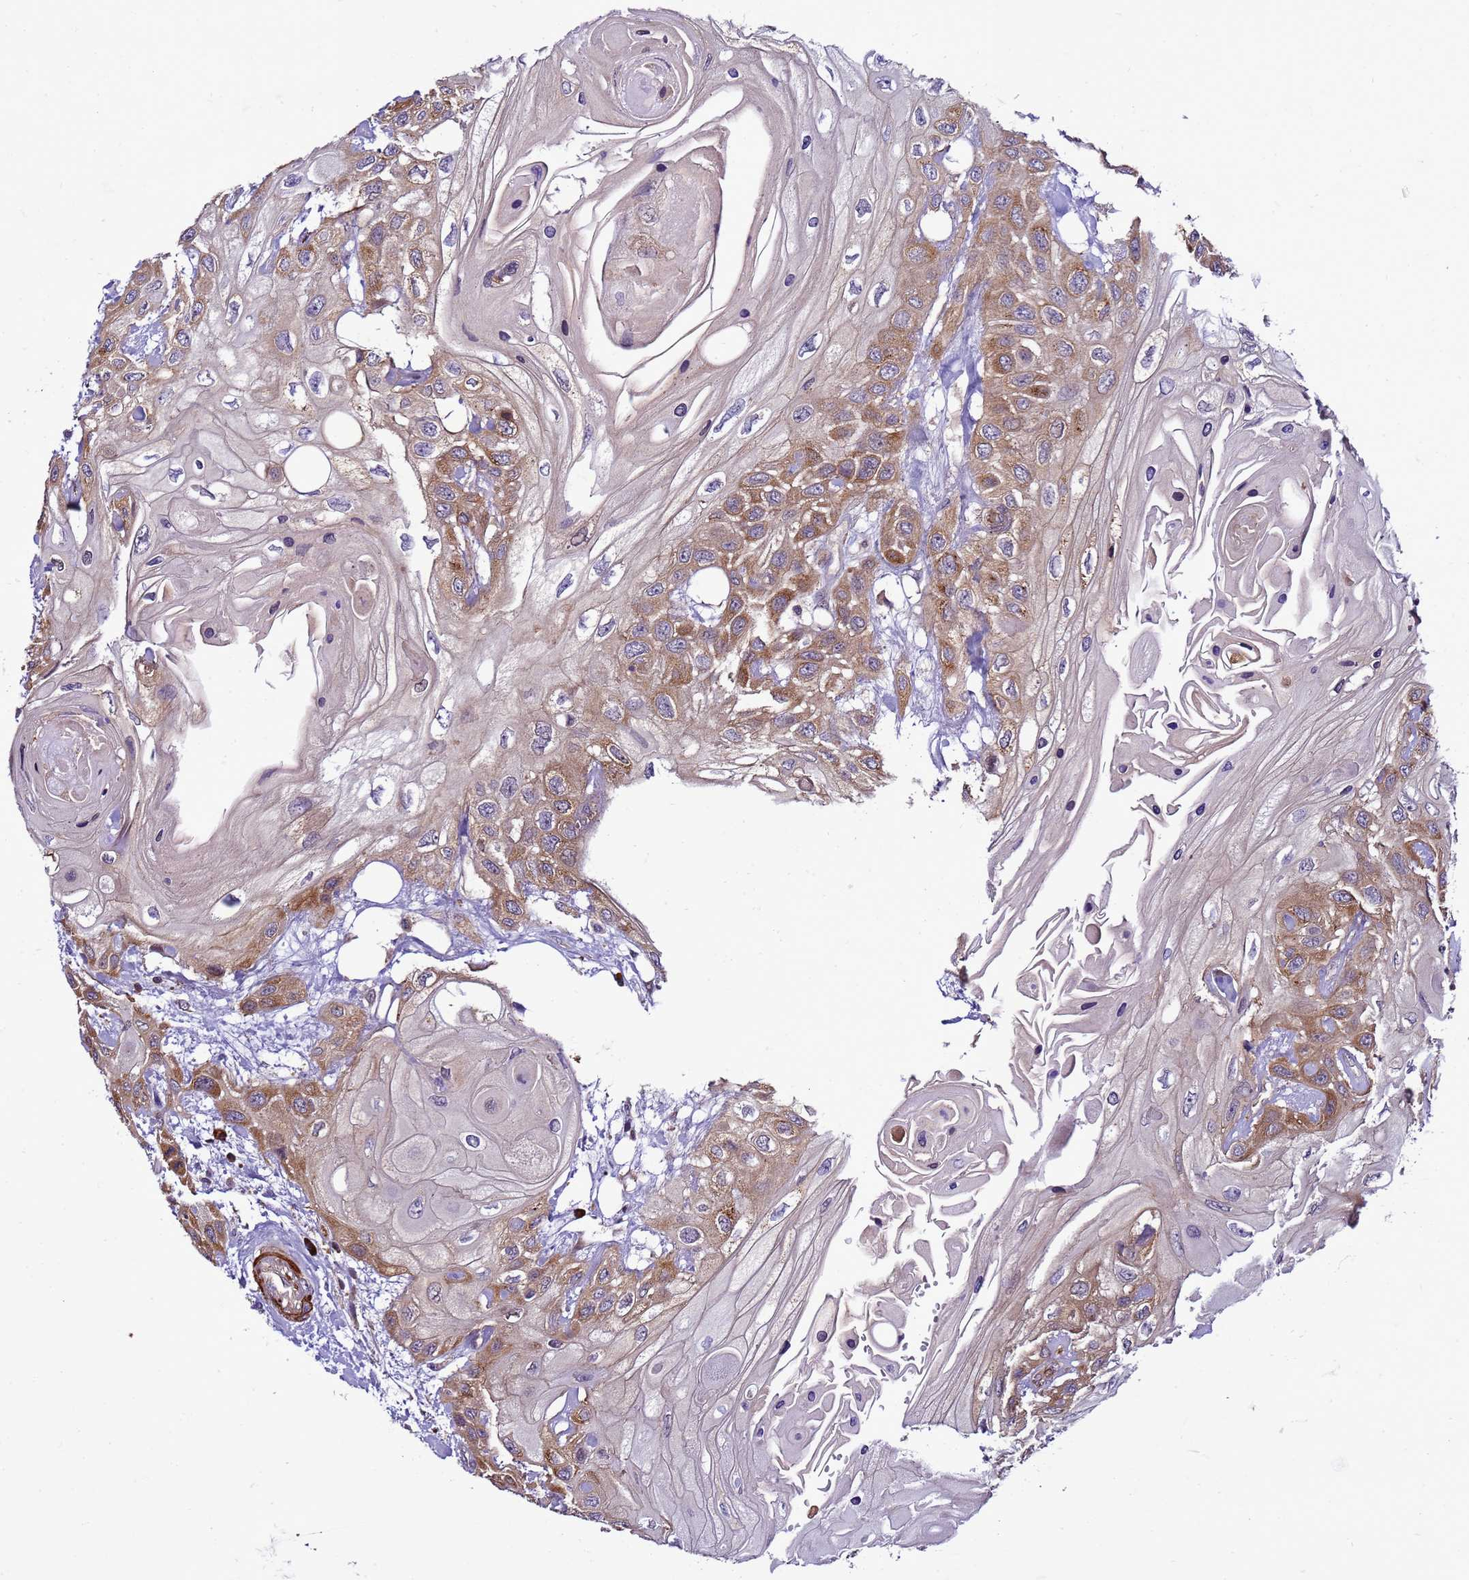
{"staining": {"intensity": "moderate", "quantity": "<25%", "location": "cytoplasmic/membranous"}, "tissue": "head and neck cancer", "cell_type": "Tumor cells", "image_type": "cancer", "snomed": [{"axis": "morphology", "description": "Squamous cell carcinoma, NOS"}, {"axis": "topography", "description": "Head-Neck"}], "caption": "IHC of head and neck cancer (squamous cell carcinoma) demonstrates low levels of moderate cytoplasmic/membranous staining in about <25% of tumor cells.", "gene": "GEN1", "patient": {"sex": "female", "age": 43}}